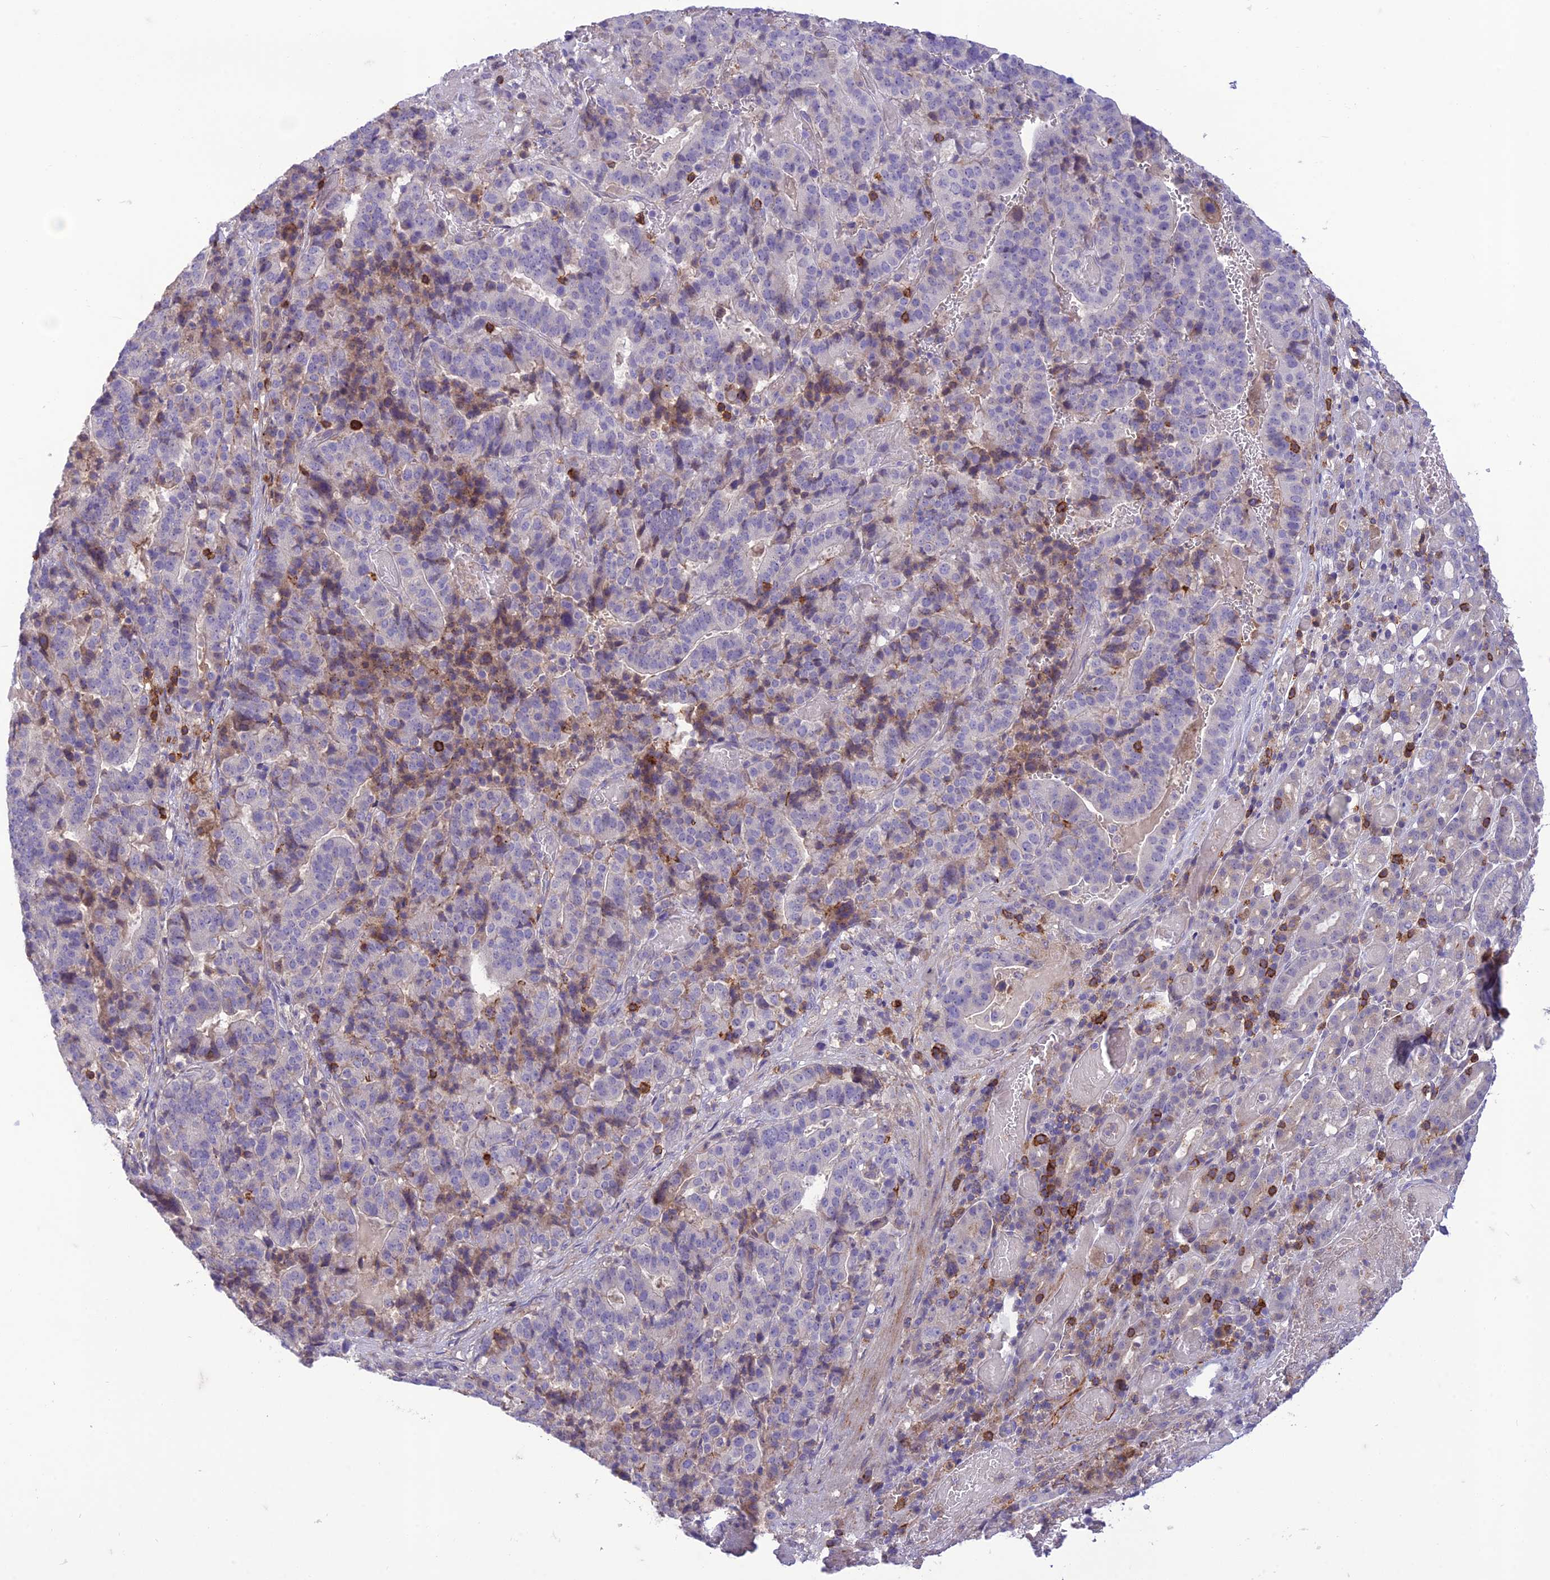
{"staining": {"intensity": "negative", "quantity": "none", "location": "none"}, "tissue": "stomach cancer", "cell_type": "Tumor cells", "image_type": "cancer", "snomed": [{"axis": "morphology", "description": "Adenocarcinoma, NOS"}, {"axis": "topography", "description": "Stomach"}], "caption": "This is an immunohistochemistry (IHC) image of human stomach cancer (adenocarcinoma). There is no staining in tumor cells.", "gene": "ITGAE", "patient": {"sex": "male", "age": 48}}